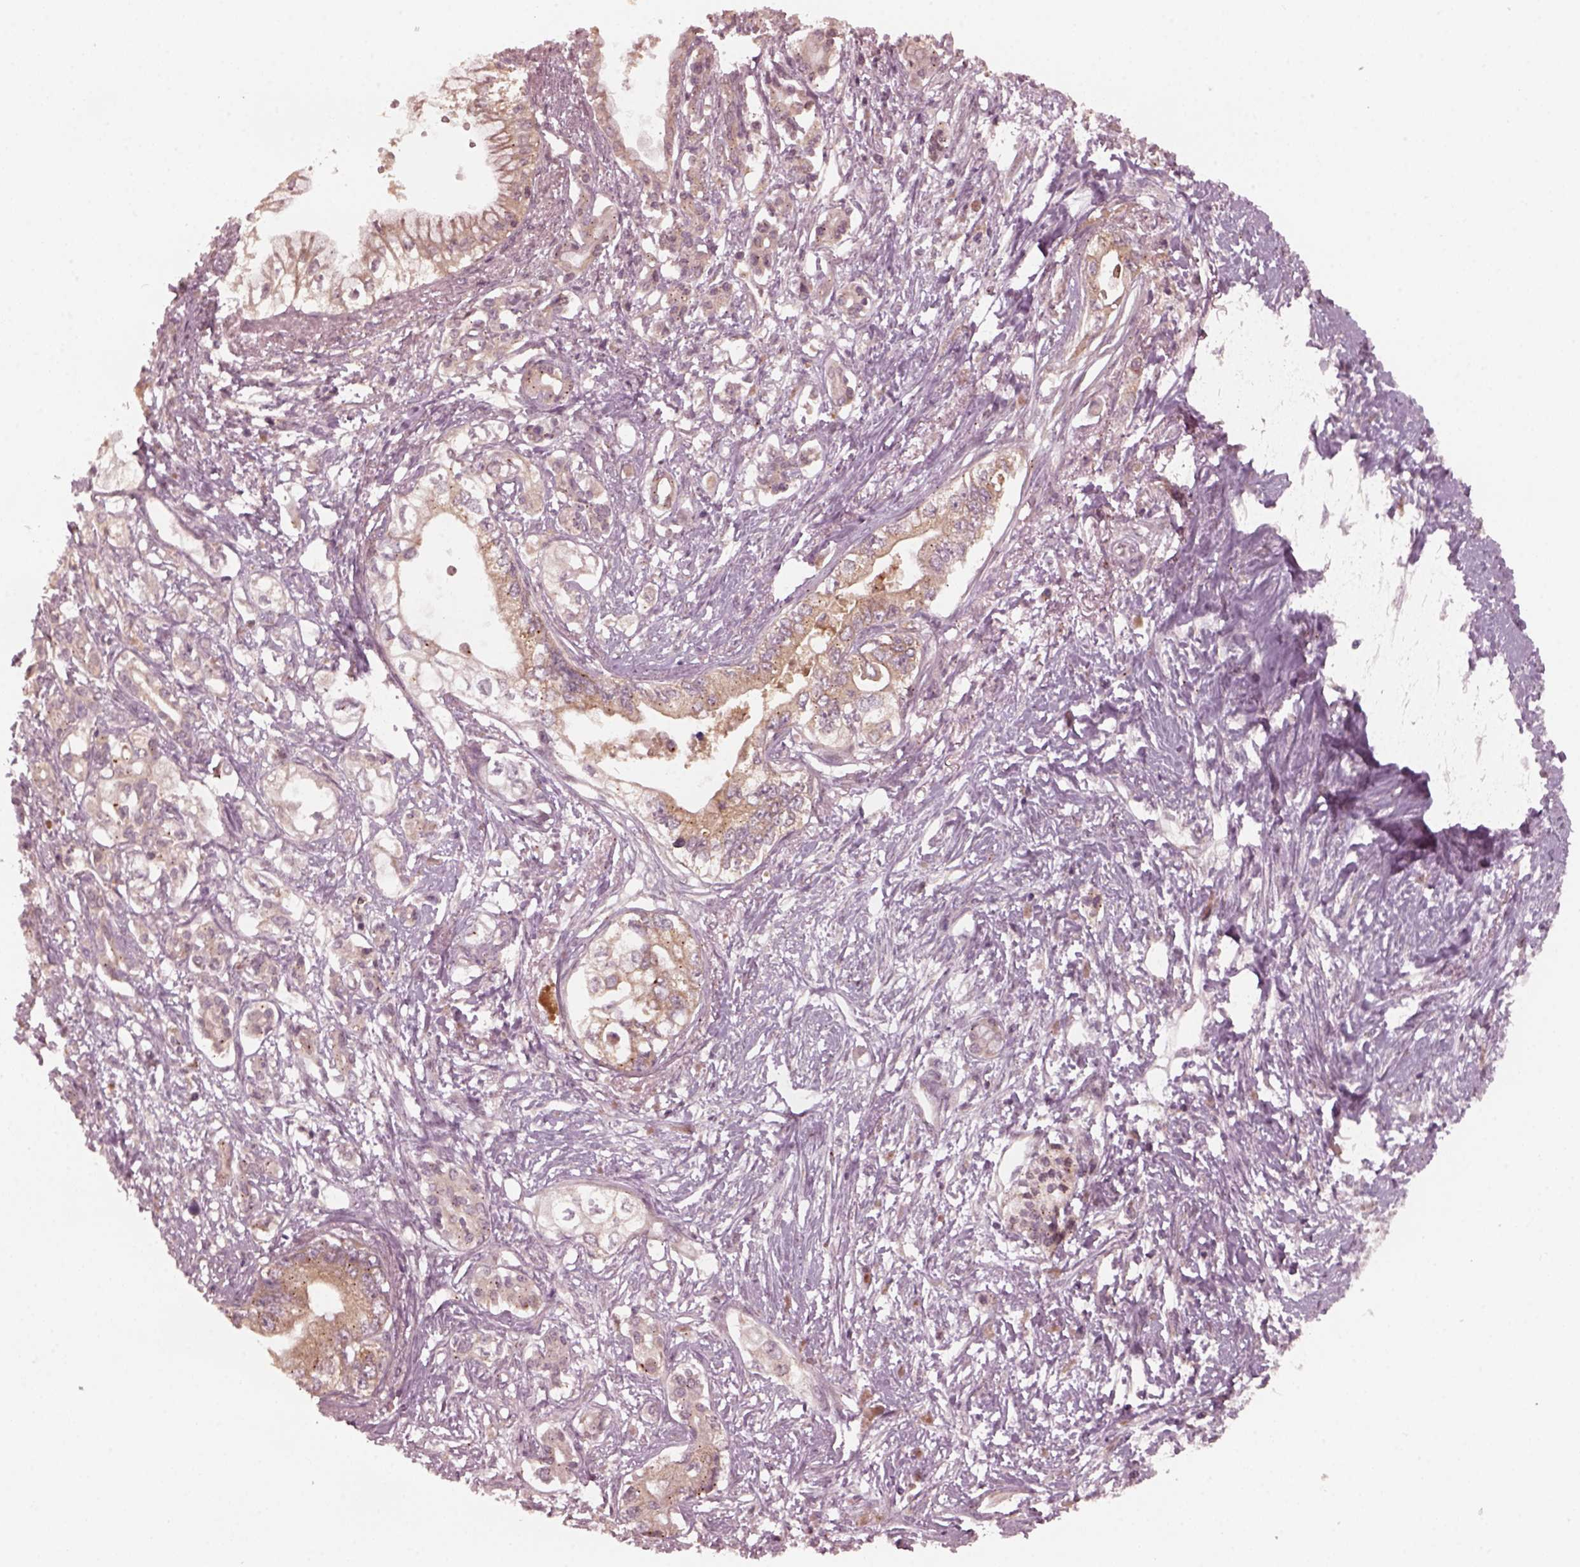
{"staining": {"intensity": "weak", "quantity": "25%-75%", "location": "cytoplasmic/membranous"}, "tissue": "pancreatic cancer", "cell_type": "Tumor cells", "image_type": "cancer", "snomed": [{"axis": "morphology", "description": "Adenocarcinoma, NOS"}, {"axis": "topography", "description": "Pancreas"}], "caption": "Pancreatic adenocarcinoma stained with IHC exhibits weak cytoplasmic/membranous expression in about 25%-75% of tumor cells.", "gene": "FAF2", "patient": {"sex": "female", "age": 63}}